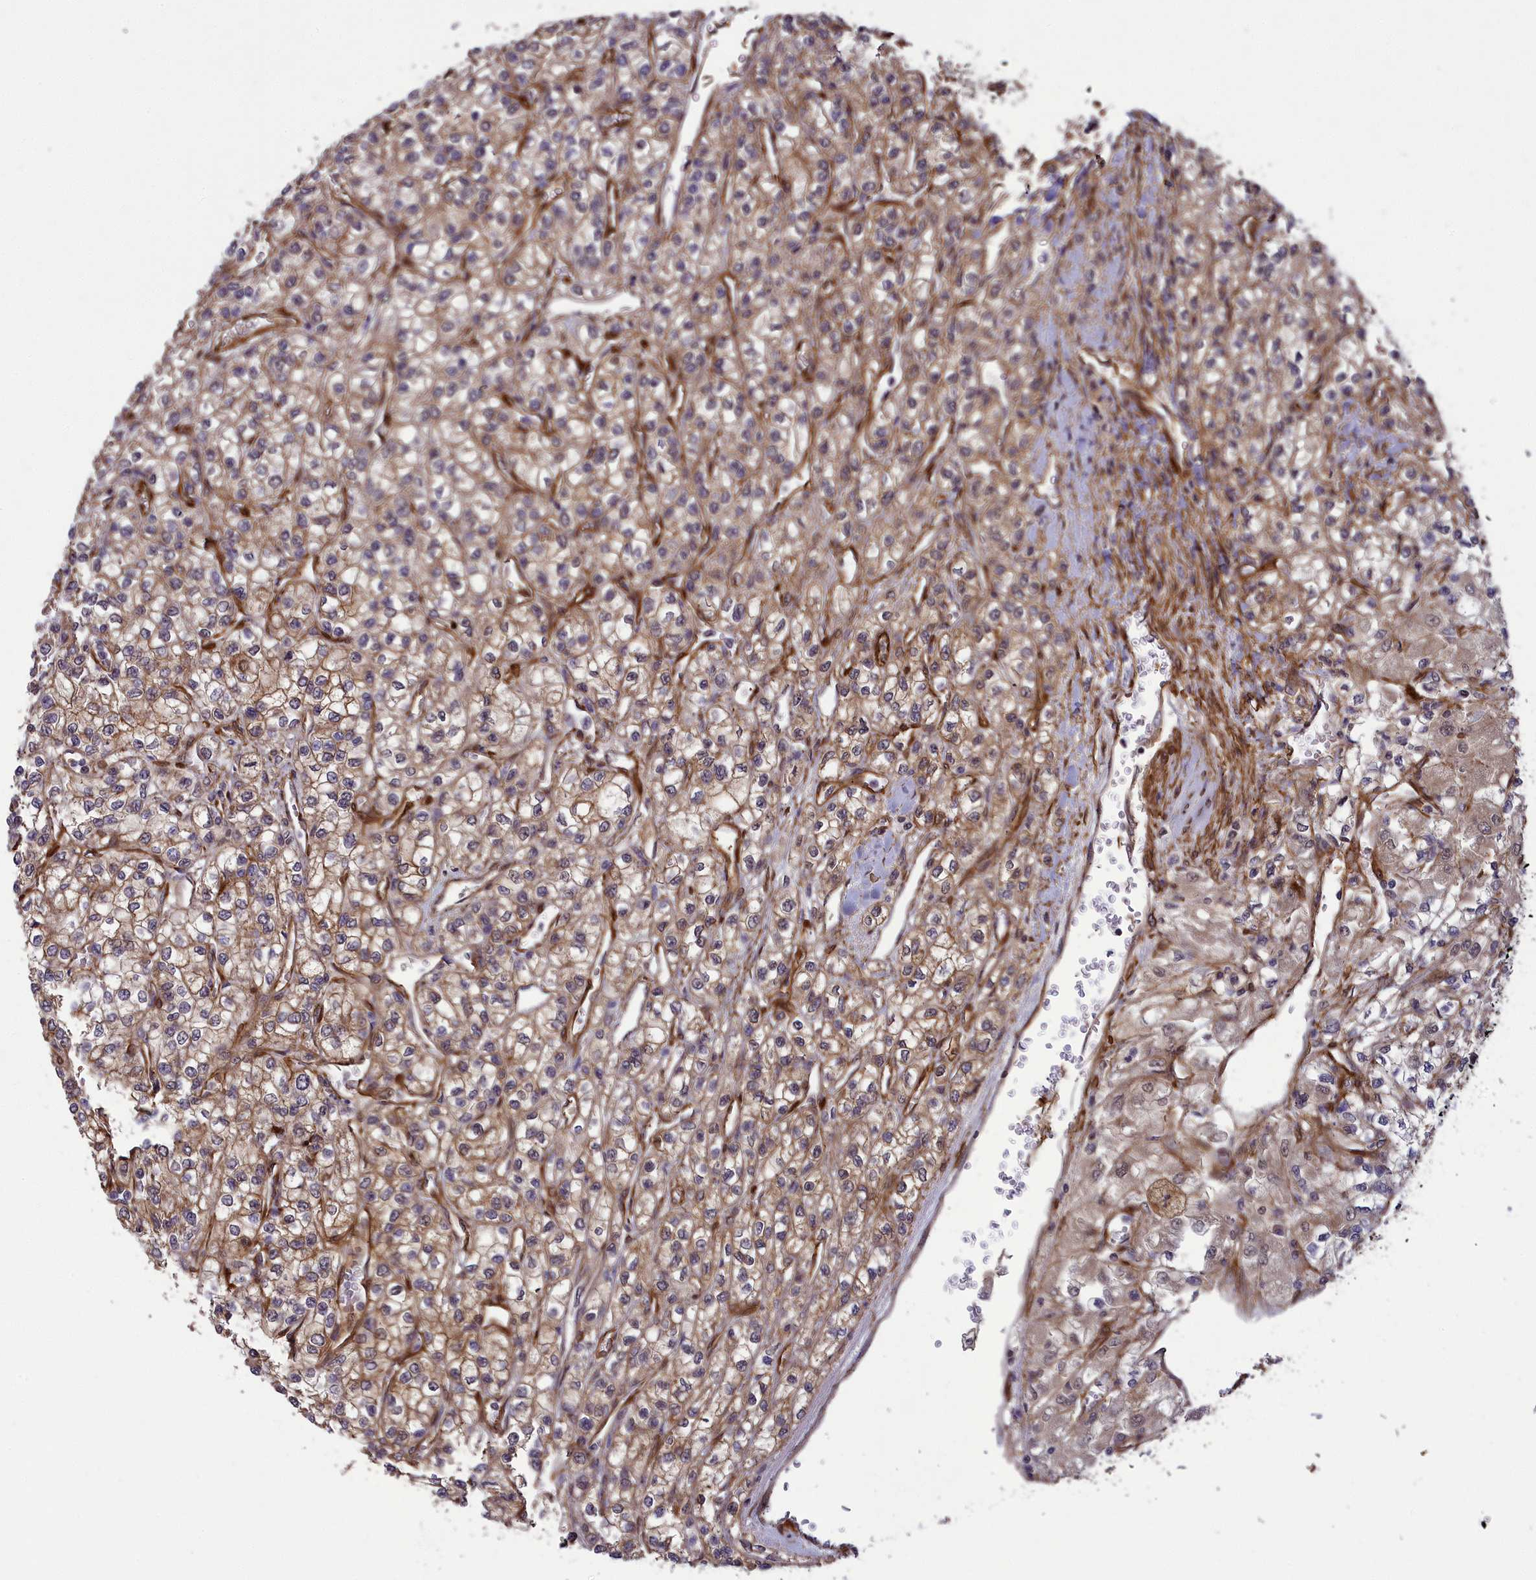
{"staining": {"intensity": "moderate", "quantity": "25%-75%", "location": "cytoplasmic/membranous"}, "tissue": "renal cancer", "cell_type": "Tumor cells", "image_type": "cancer", "snomed": [{"axis": "morphology", "description": "Adenocarcinoma, NOS"}, {"axis": "topography", "description": "Kidney"}], "caption": "About 25%-75% of tumor cells in renal cancer exhibit moderate cytoplasmic/membranous protein expression as visualized by brown immunohistochemical staining.", "gene": "TNS1", "patient": {"sex": "male", "age": 80}}